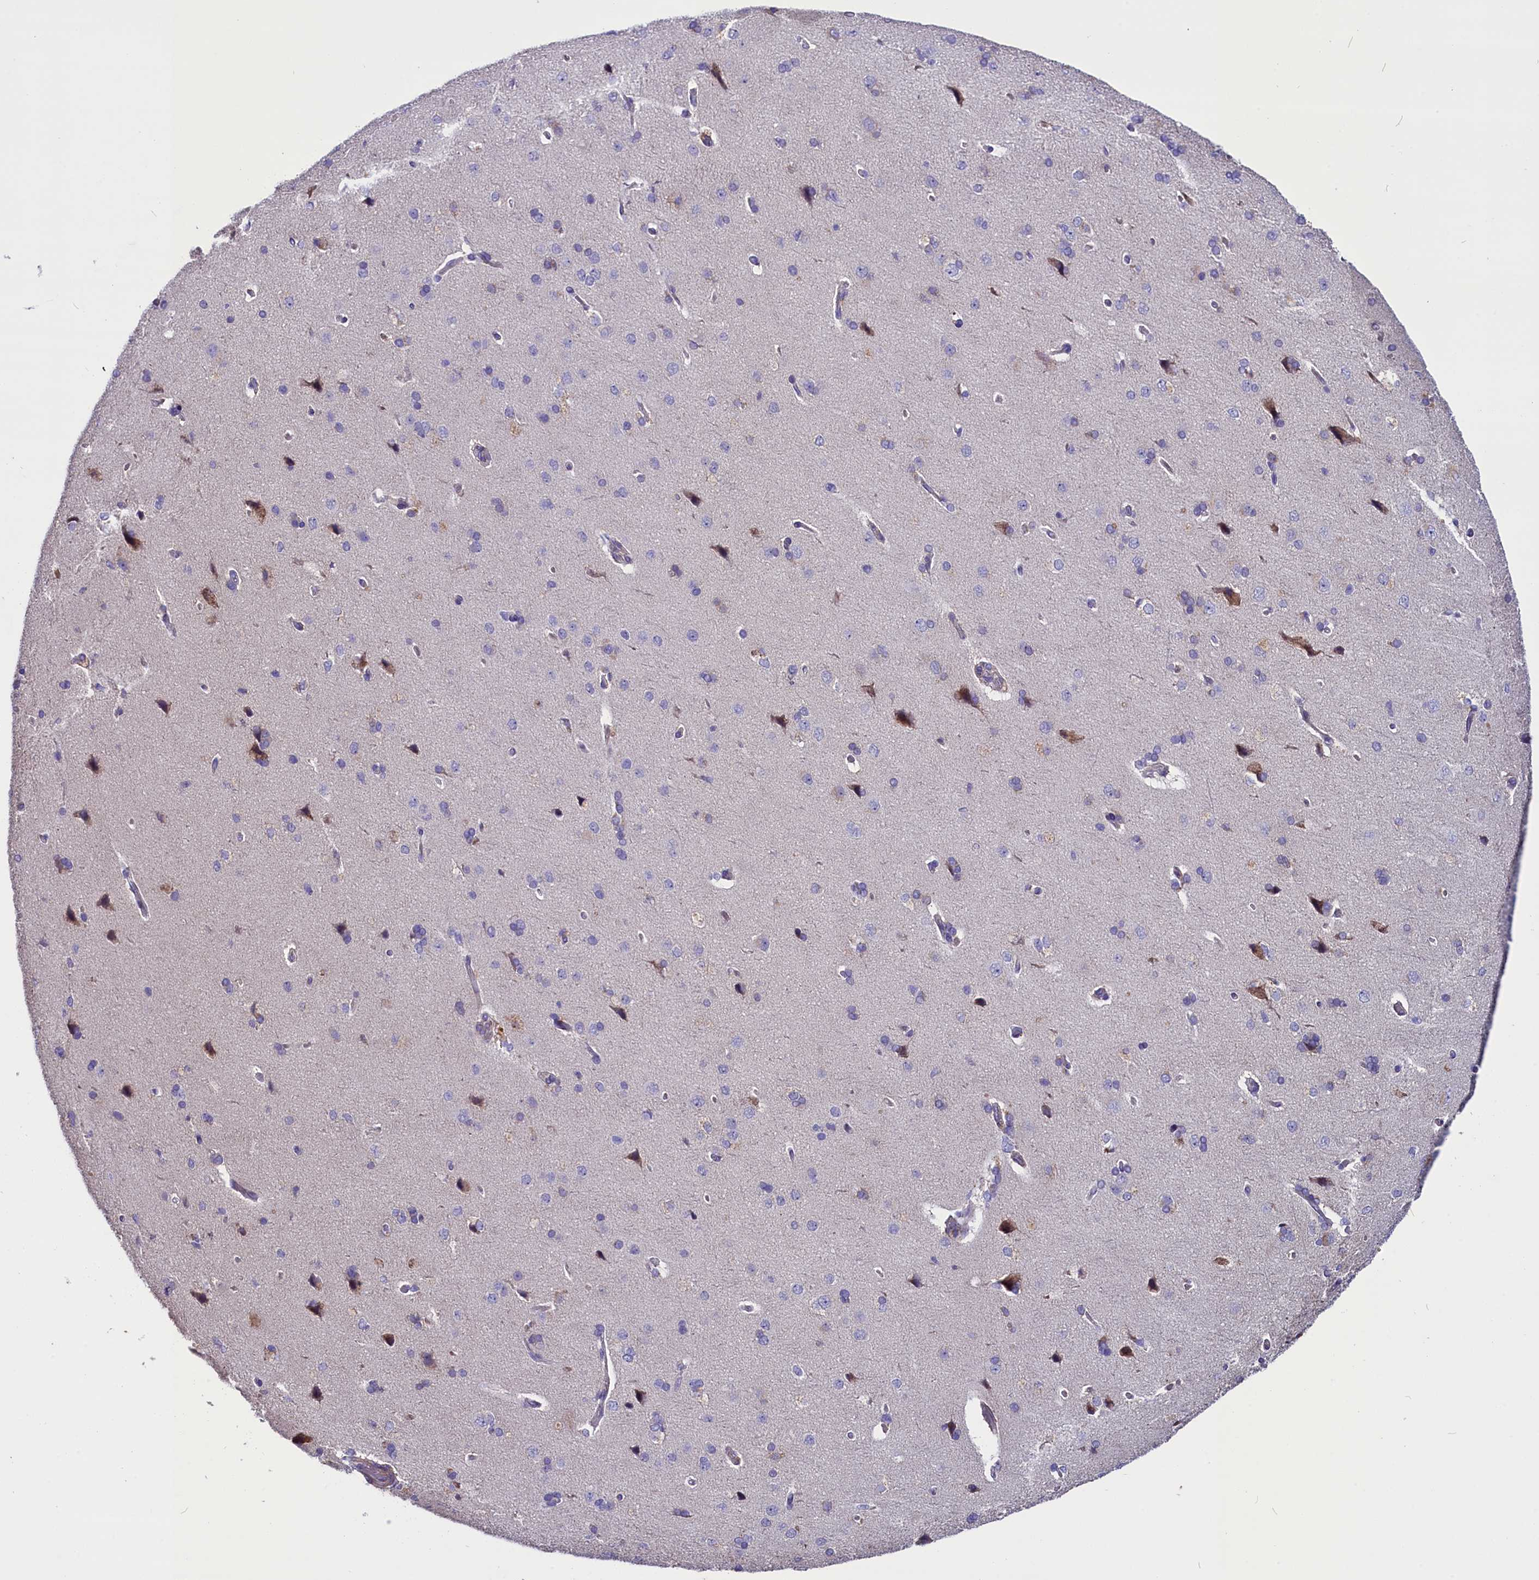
{"staining": {"intensity": "negative", "quantity": "none", "location": "none"}, "tissue": "cerebral cortex", "cell_type": "Endothelial cells", "image_type": "normal", "snomed": [{"axis": "morphology", "description": "Normal tissue, NOS"}, {"axis": "topography", "description": "Cerebral cortex"}], "caption": "IHC of unremarkable human cerebral cortex displays no staining in endothelial cells.", "gene": "SCD5", "patient": {"sex": "male", "age": 62}}